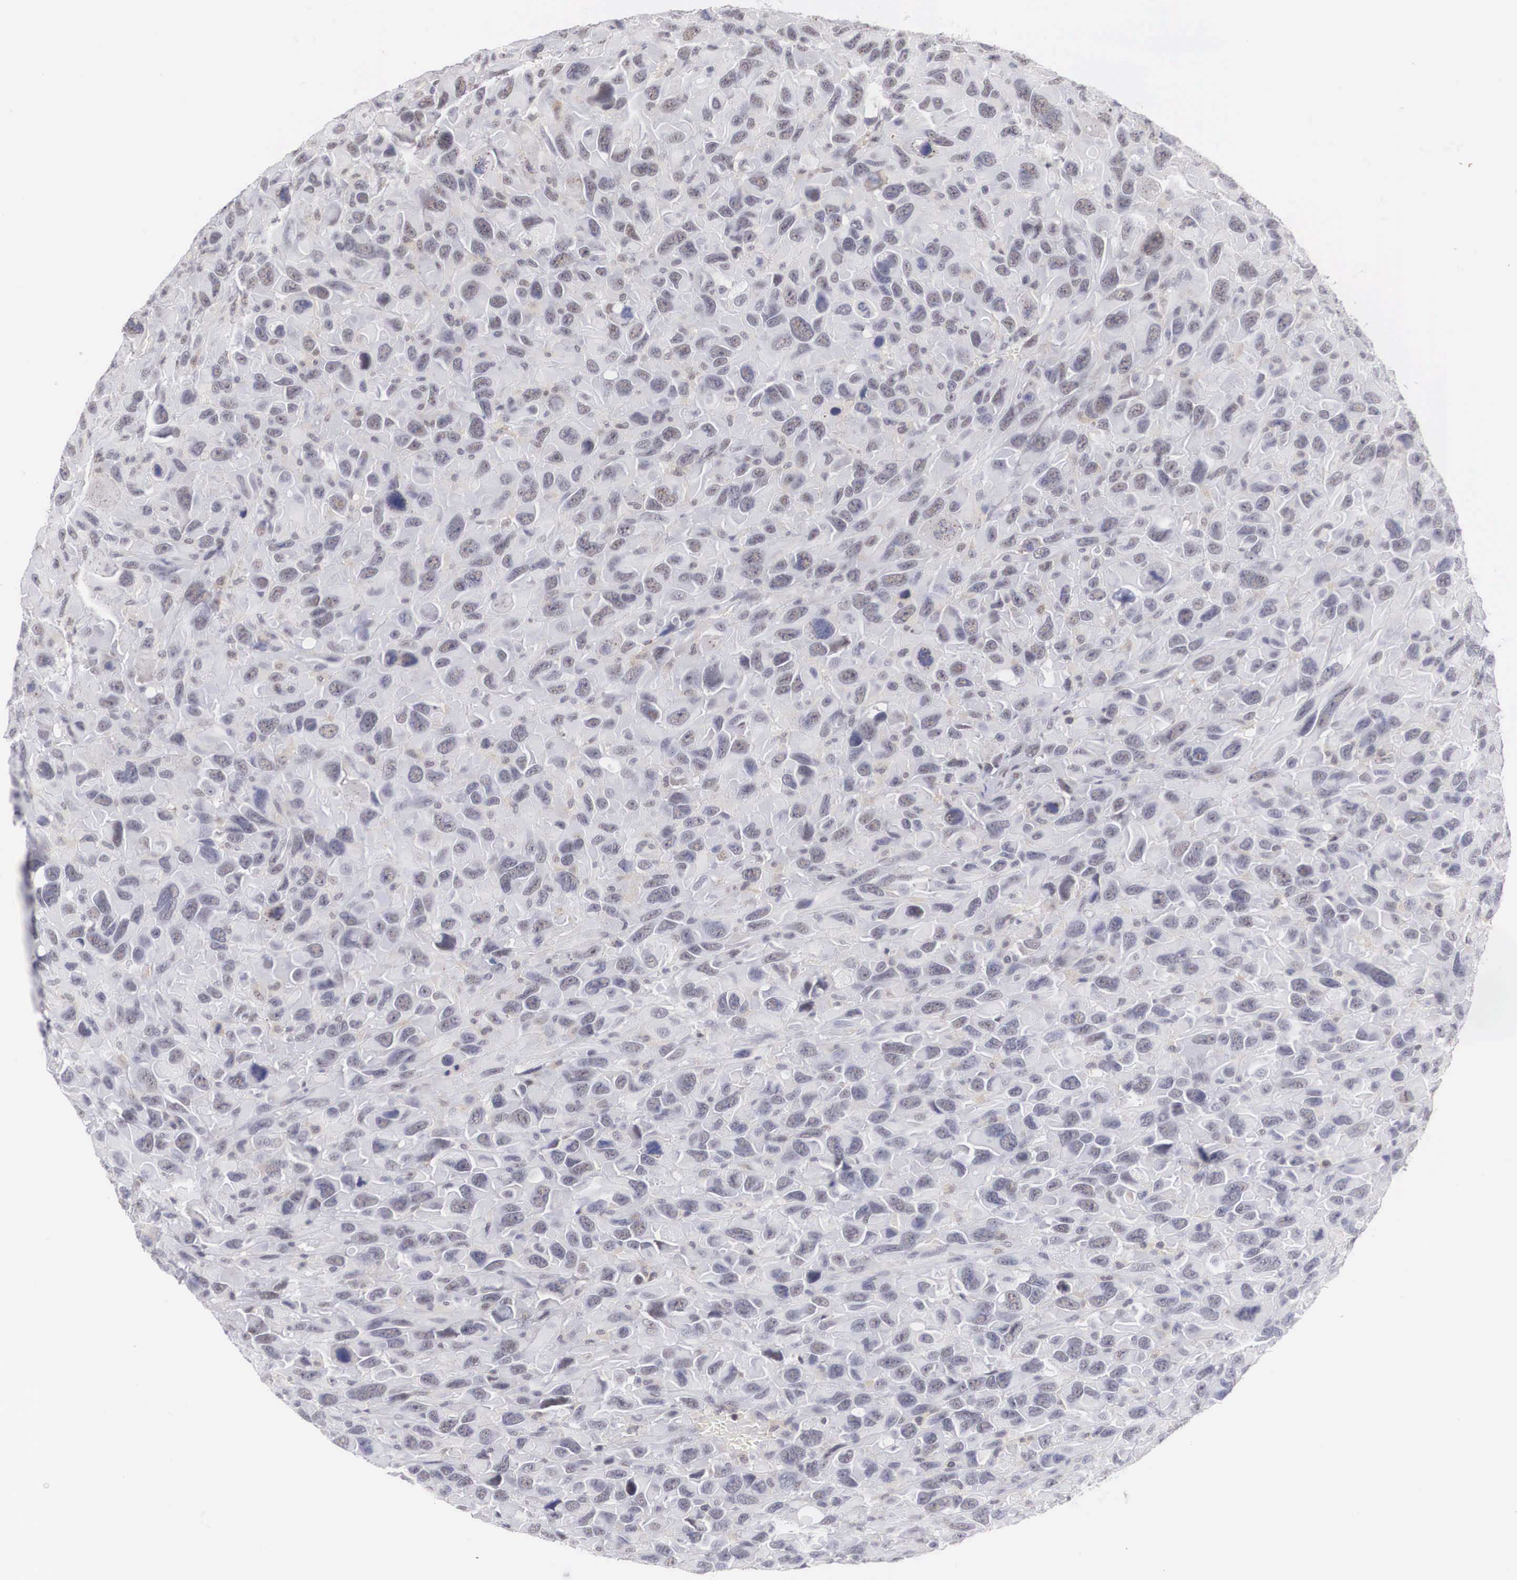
{"staining": {"intensity": "weak", "quantity": ">75%", "location": "nuclear"}, "tissue": "renal cancer", "cell_type": "Tumor cells", "image_type": "cancer", "snomed": [{"axis": "morphology", "description": "Adenocarcinoma, NOS"}, {"axis": "topography", "description": "Kidney"}], "caption": "Weak nuclear staining is seen in about >75% of tumor cells in renal adenocarcinoma. The staining is performed using DAB (3,3'-diaminobenzidine) brown chromogen to label protein expression. The nuclei are counter-stained blue using hematoxylin.", "gene": "FAM47A", "patient": {"sex": "male", "age": 79}}